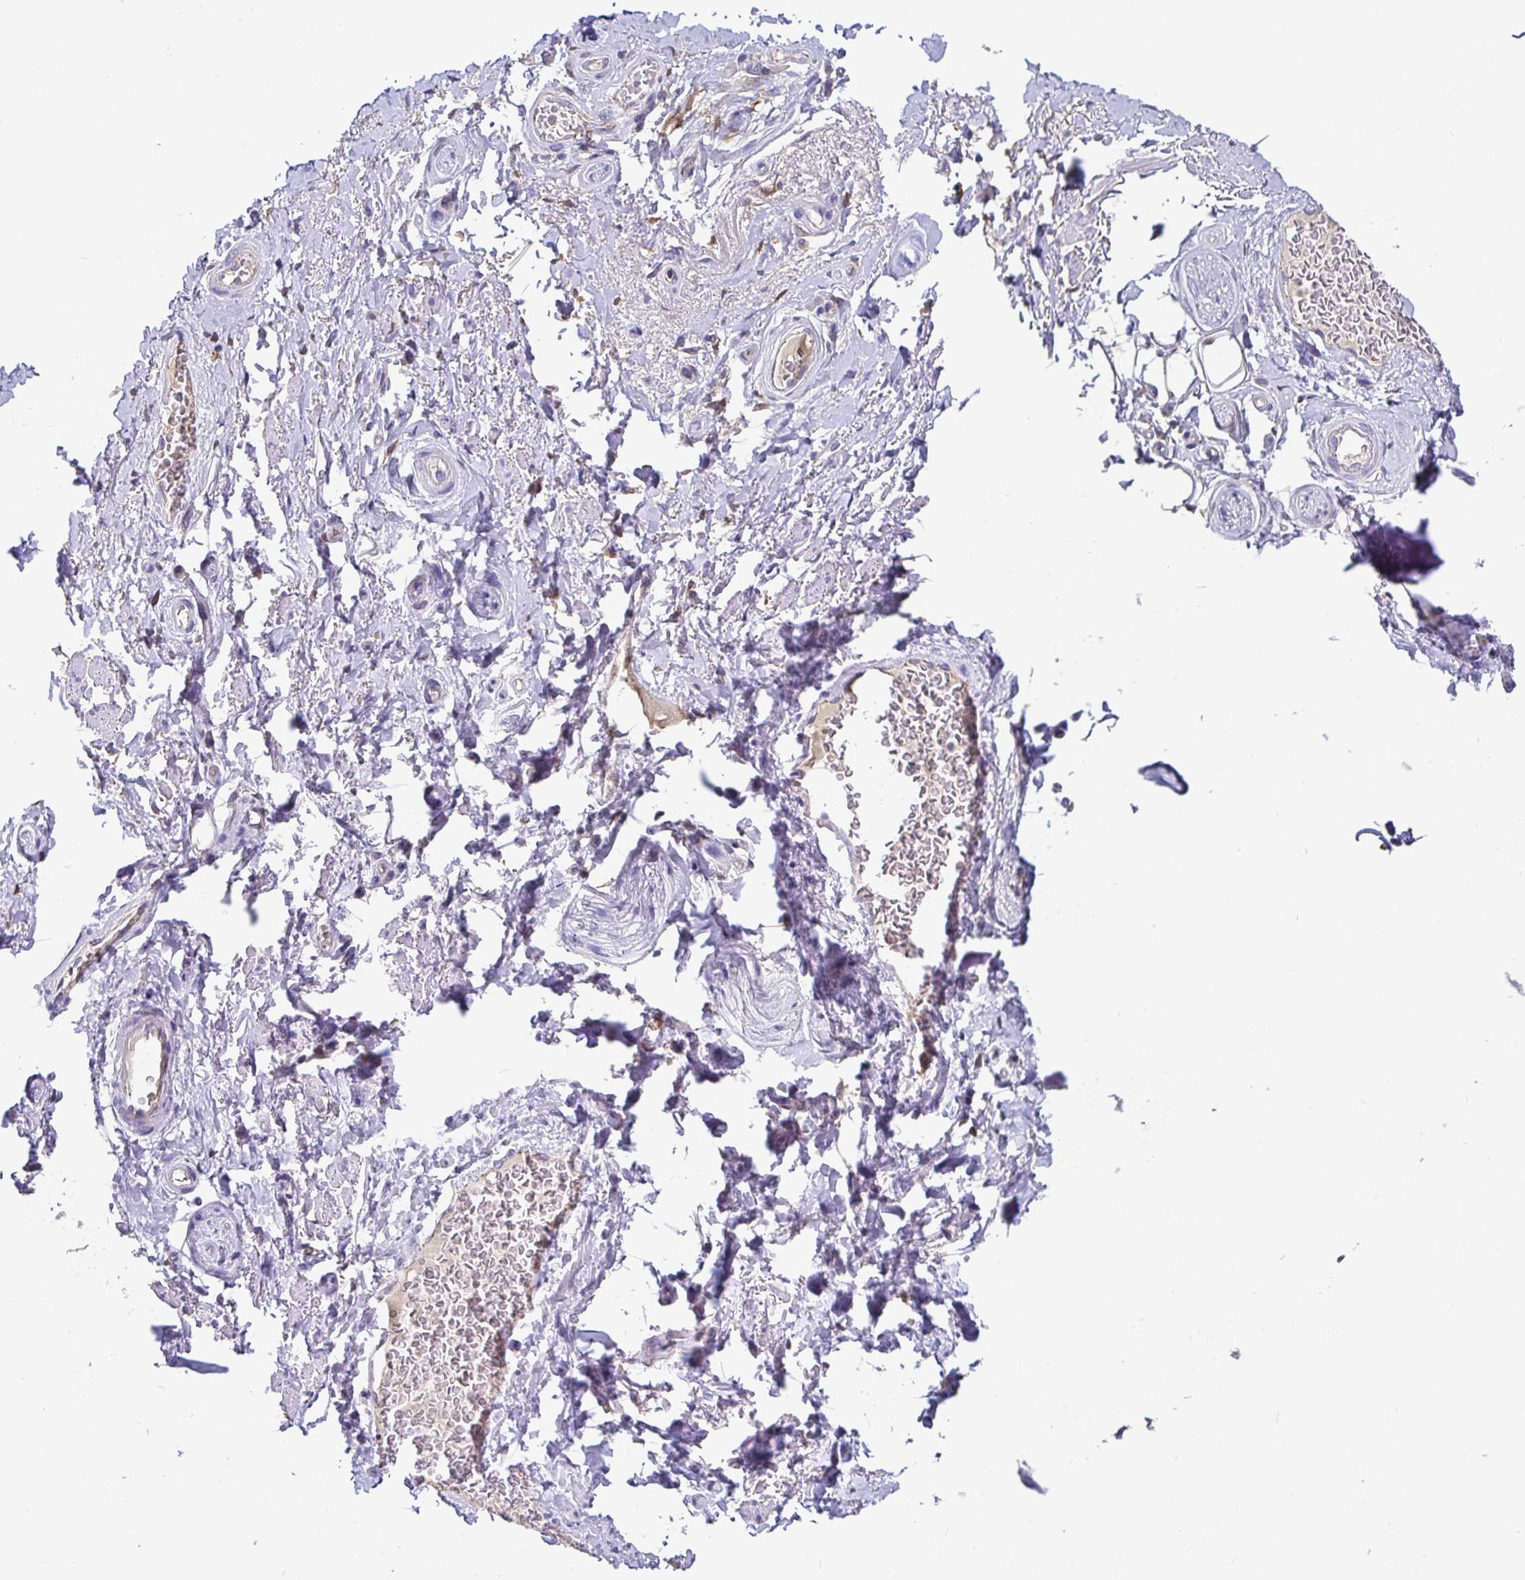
{"staining": {"intensity": "negative", "quantity": "none", "location": "none"}, "tissue": "adipose tissue", "cell_type": "Adipocytes", "image_type": "normal", "snomed": [{"axis": "morphology", "description": "Normal tissue, NOS"}, {"axis": "topography", "description": "Peripheral nerve tissue"}], "caption": "Protein analysis of benign adipose tissue exhibits no significant staining in adipocytes.", "gene": "PIWIL3", "patient": {"sex": "male", "age": 51}}